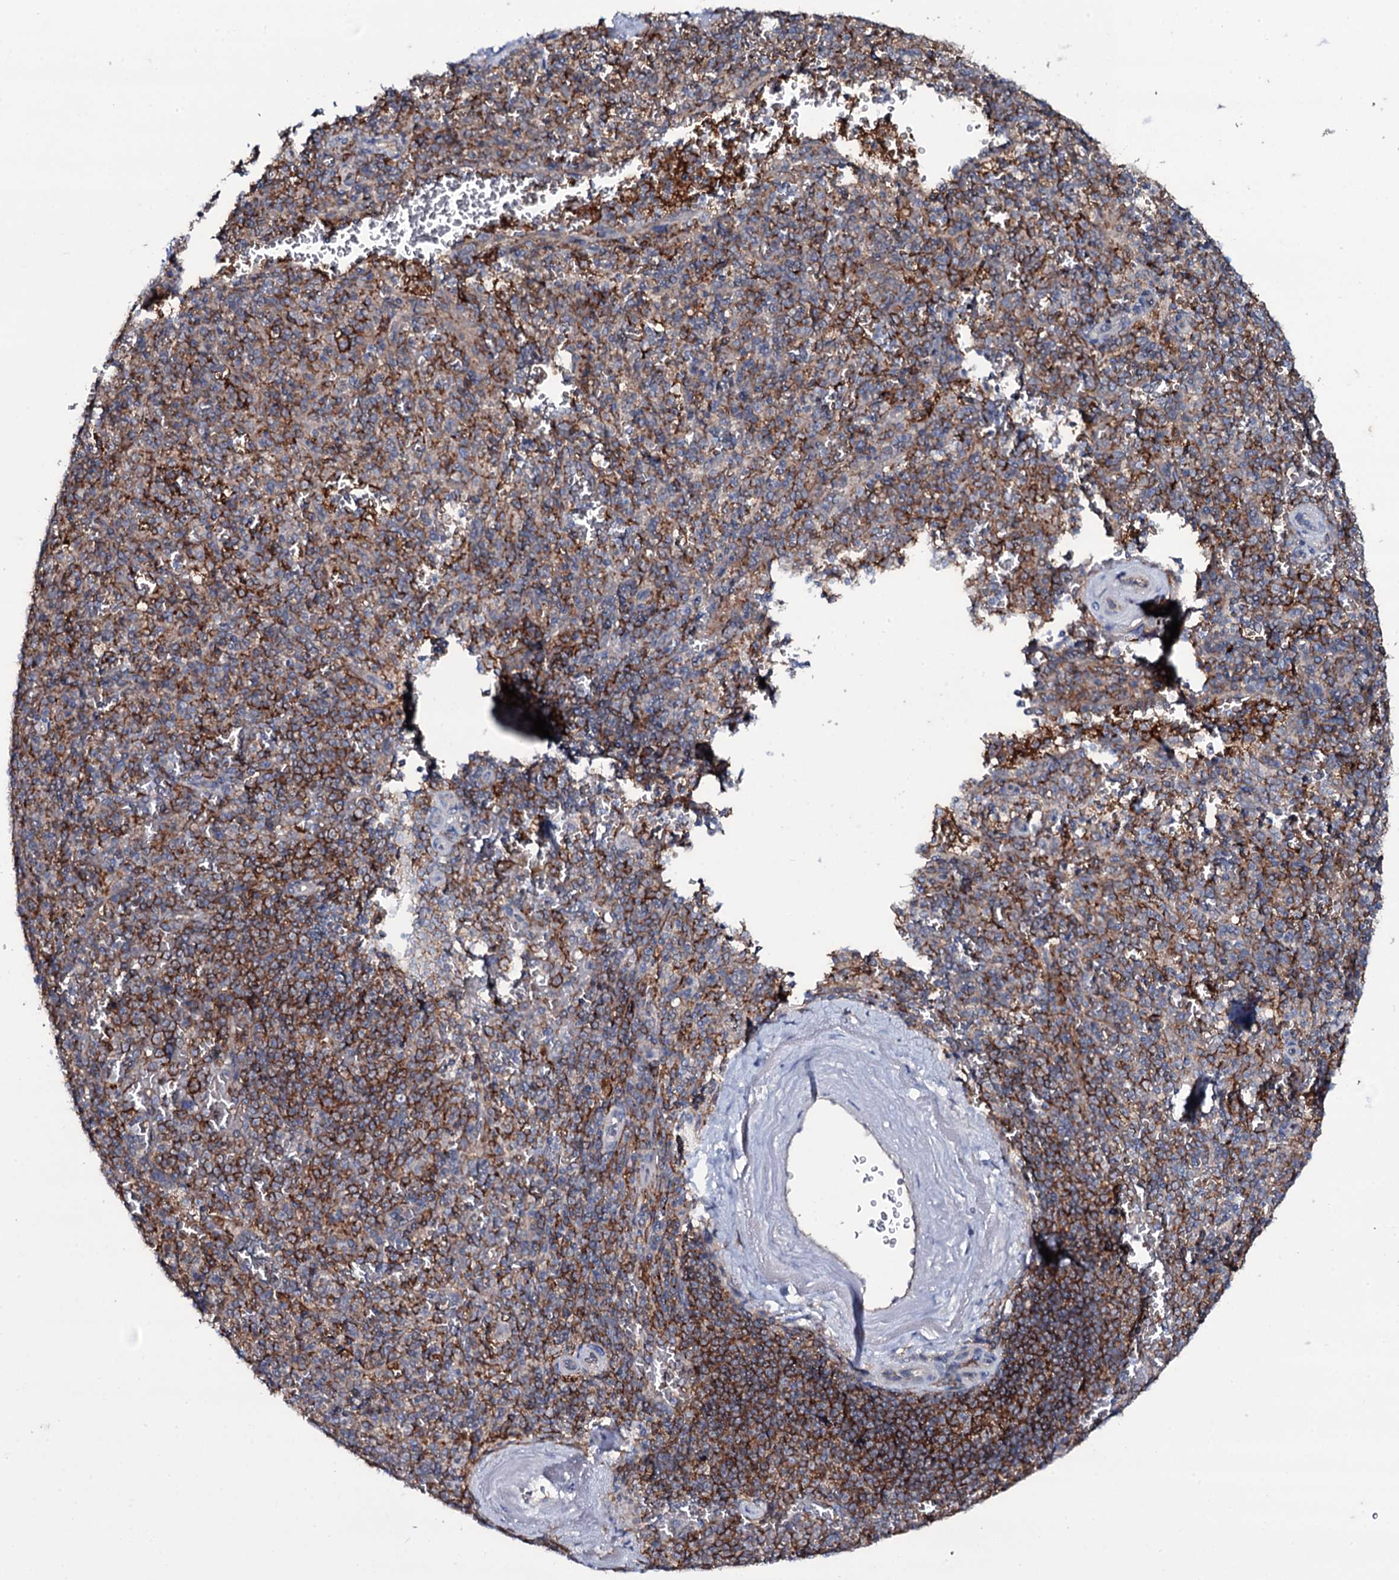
{"staining": {"intensity": "strong", "quantity": "<25%", "location": "cytoplasmic/membranous"}, "tissue": "spleen", "cell_type": "Cells in red pulp", "image_type": "normal", "snomed": [{"axis": "morphology", "description": "Normal tissue, NOS"}, {"axis": "topography", "description": "Spleen"}], "caption": "A photomicrograph of human spleen stained for a protein shows strong cytoplasmic/membranous brown staining in cells in red pulp. Nuclei are stained in blue.", "gene": "SNAP23", "patient": {"sex": "male", "age": 82}}